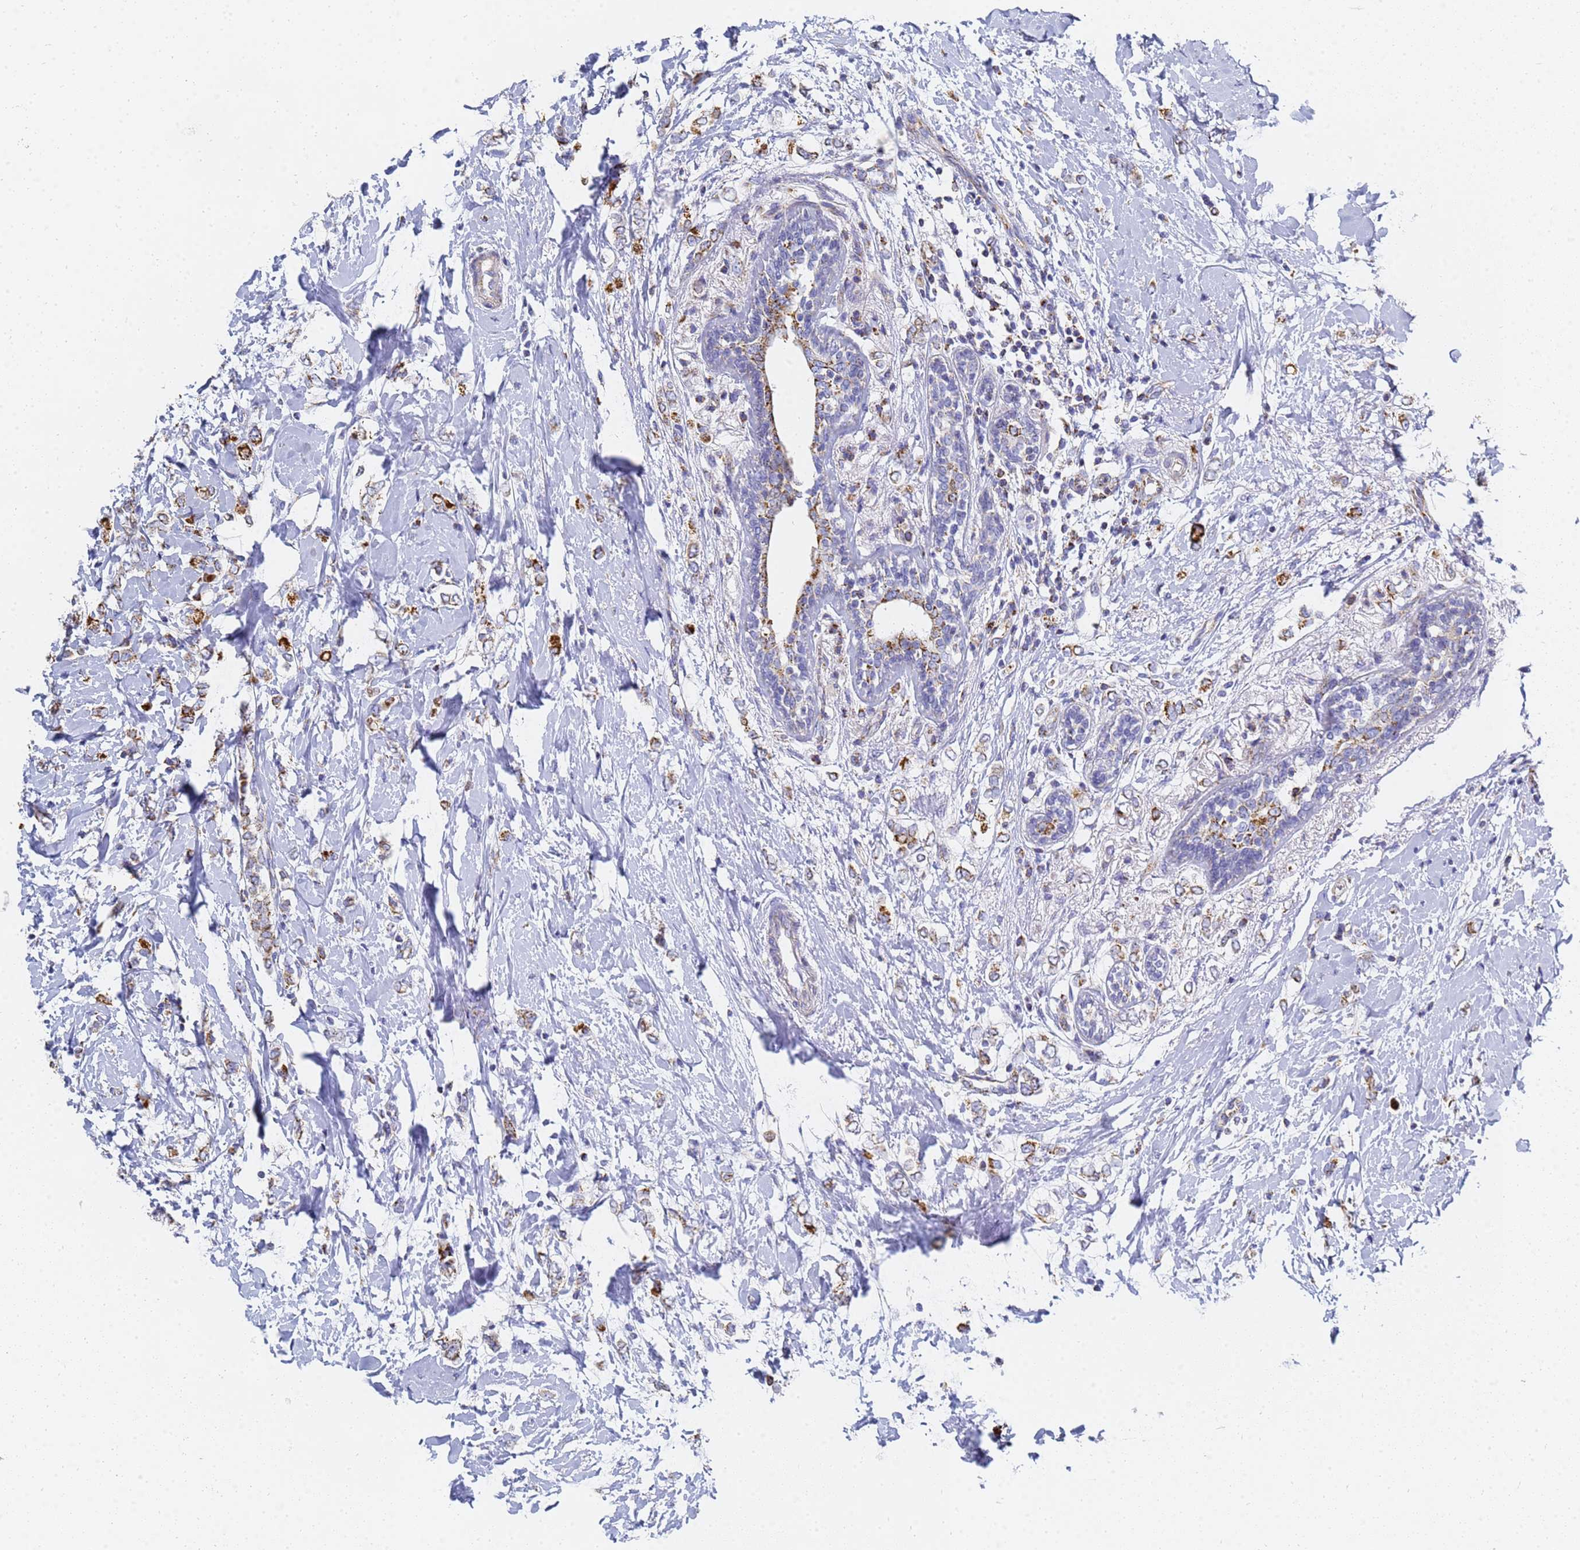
{"staining": {"intensity": "strong", "quantity": ">75%", "location": "cytoplasmic/membranous"}, "tissue": "breast cancer", "cell_type": "Tumor cells", "image_type": "cancer", "snomed": [{"axis": "morphology", "description": "Normal tissue, NOS"}, {"axis": "morphology", "description": "Lobular carcinoma"}, {"axis": "topography", "description": "Breast"}], "caption": "Breast cancer was stained to show a protein in brown. There is high levels of strong cytoplasmic/membranous positivity in approximately >75% of tumor cells.", "gene": "CNIH4", "patient": {"sex": "female", "age": 47}}